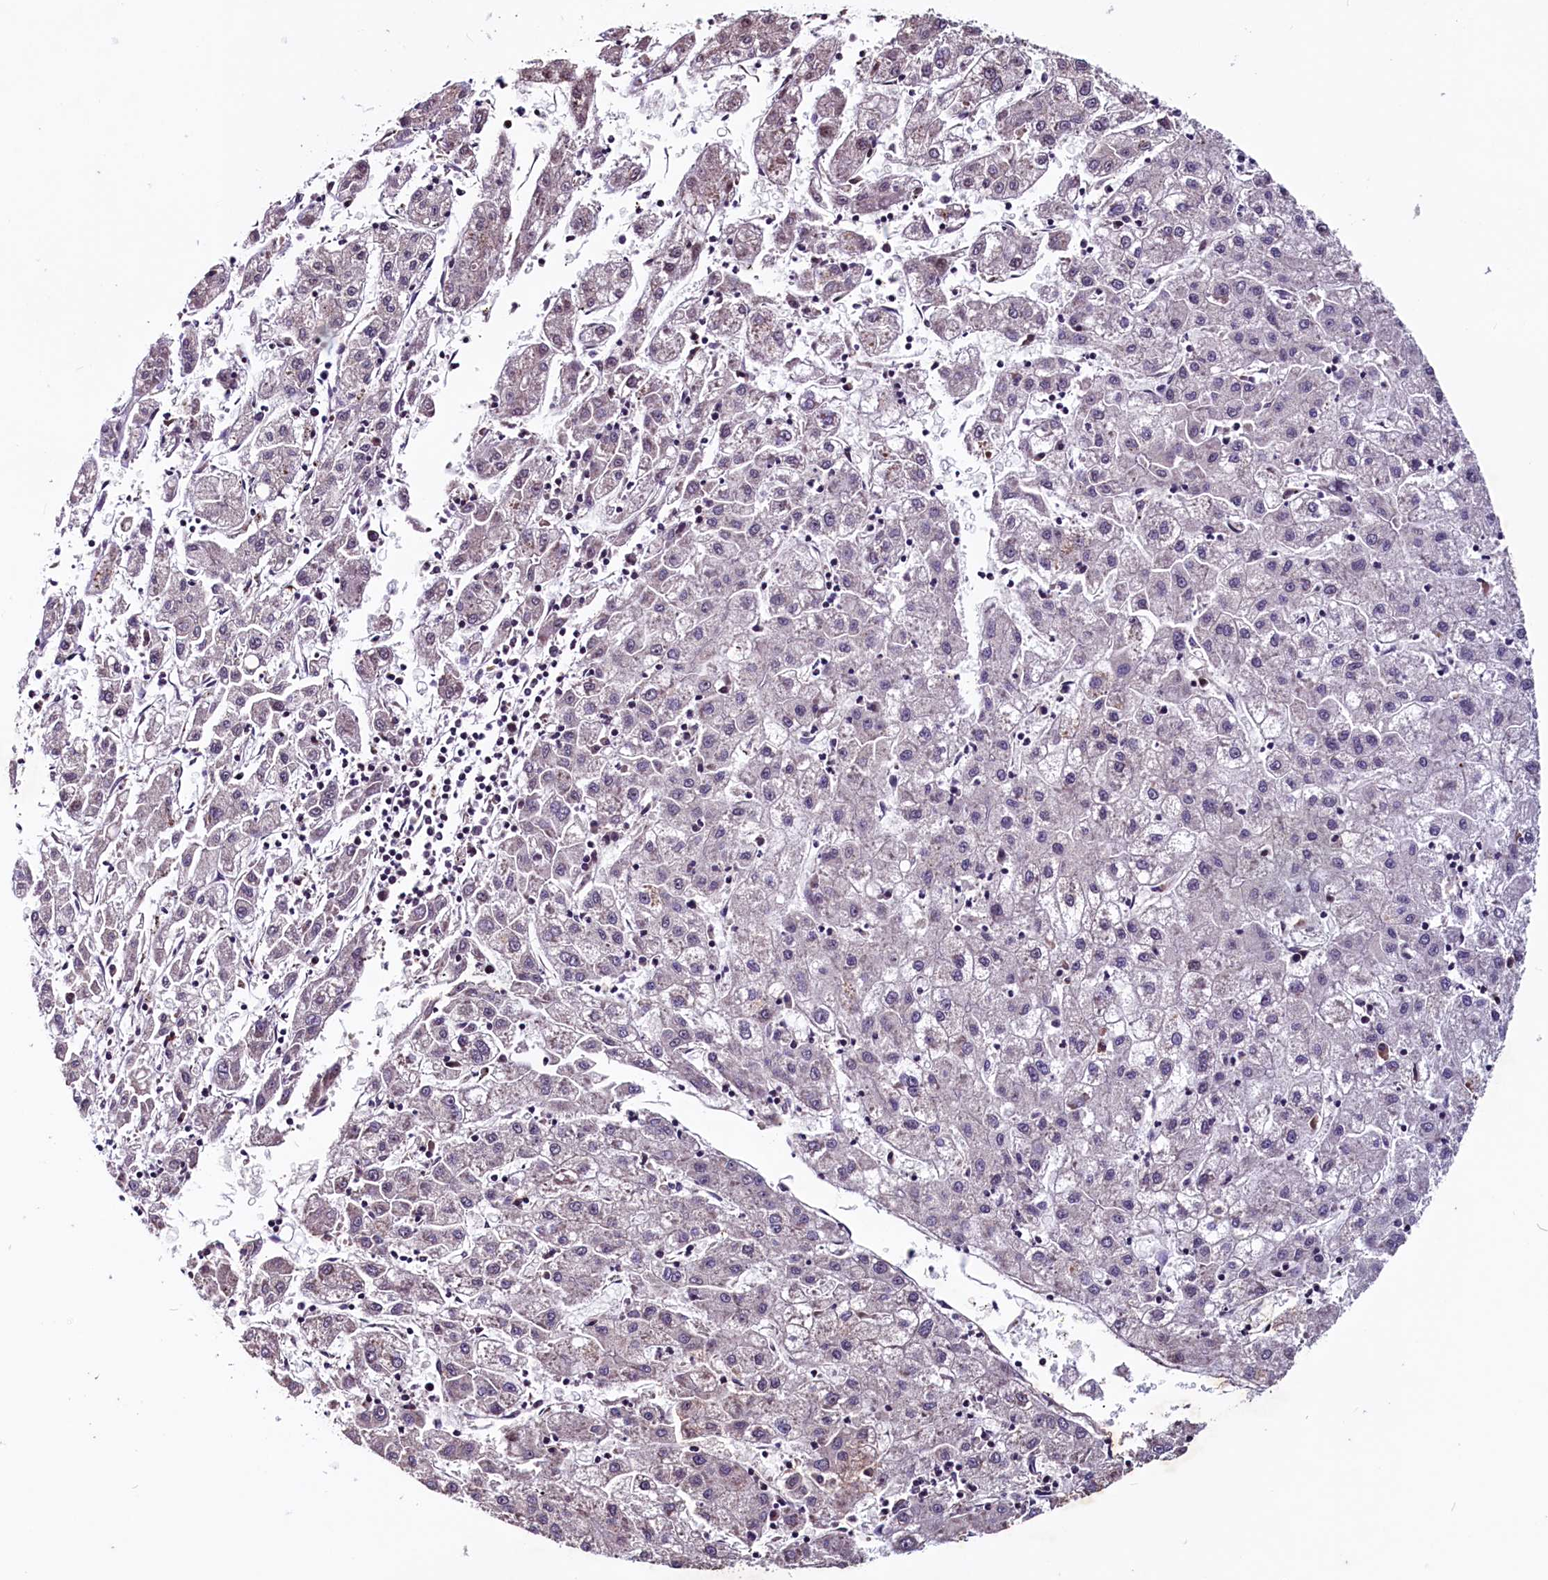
{"staining": {"intensity": "negative", "quantity": "none", "location": "none"}, "tissue": "liver cancer", "cell_type": "Tumor cells", "image_type": "cancer", "snomed": [{"axis": "morphology", "description": "Carcinoma, Hepatocellular, NOS"}, {"axis": "topography", "description": "Liver"}], "caption": "Tumor cells are negative for protein expression in human liver hepatocellular carcinoma.", "gene": "RNMT", "patient": {"sex": "male", "age": 72}}